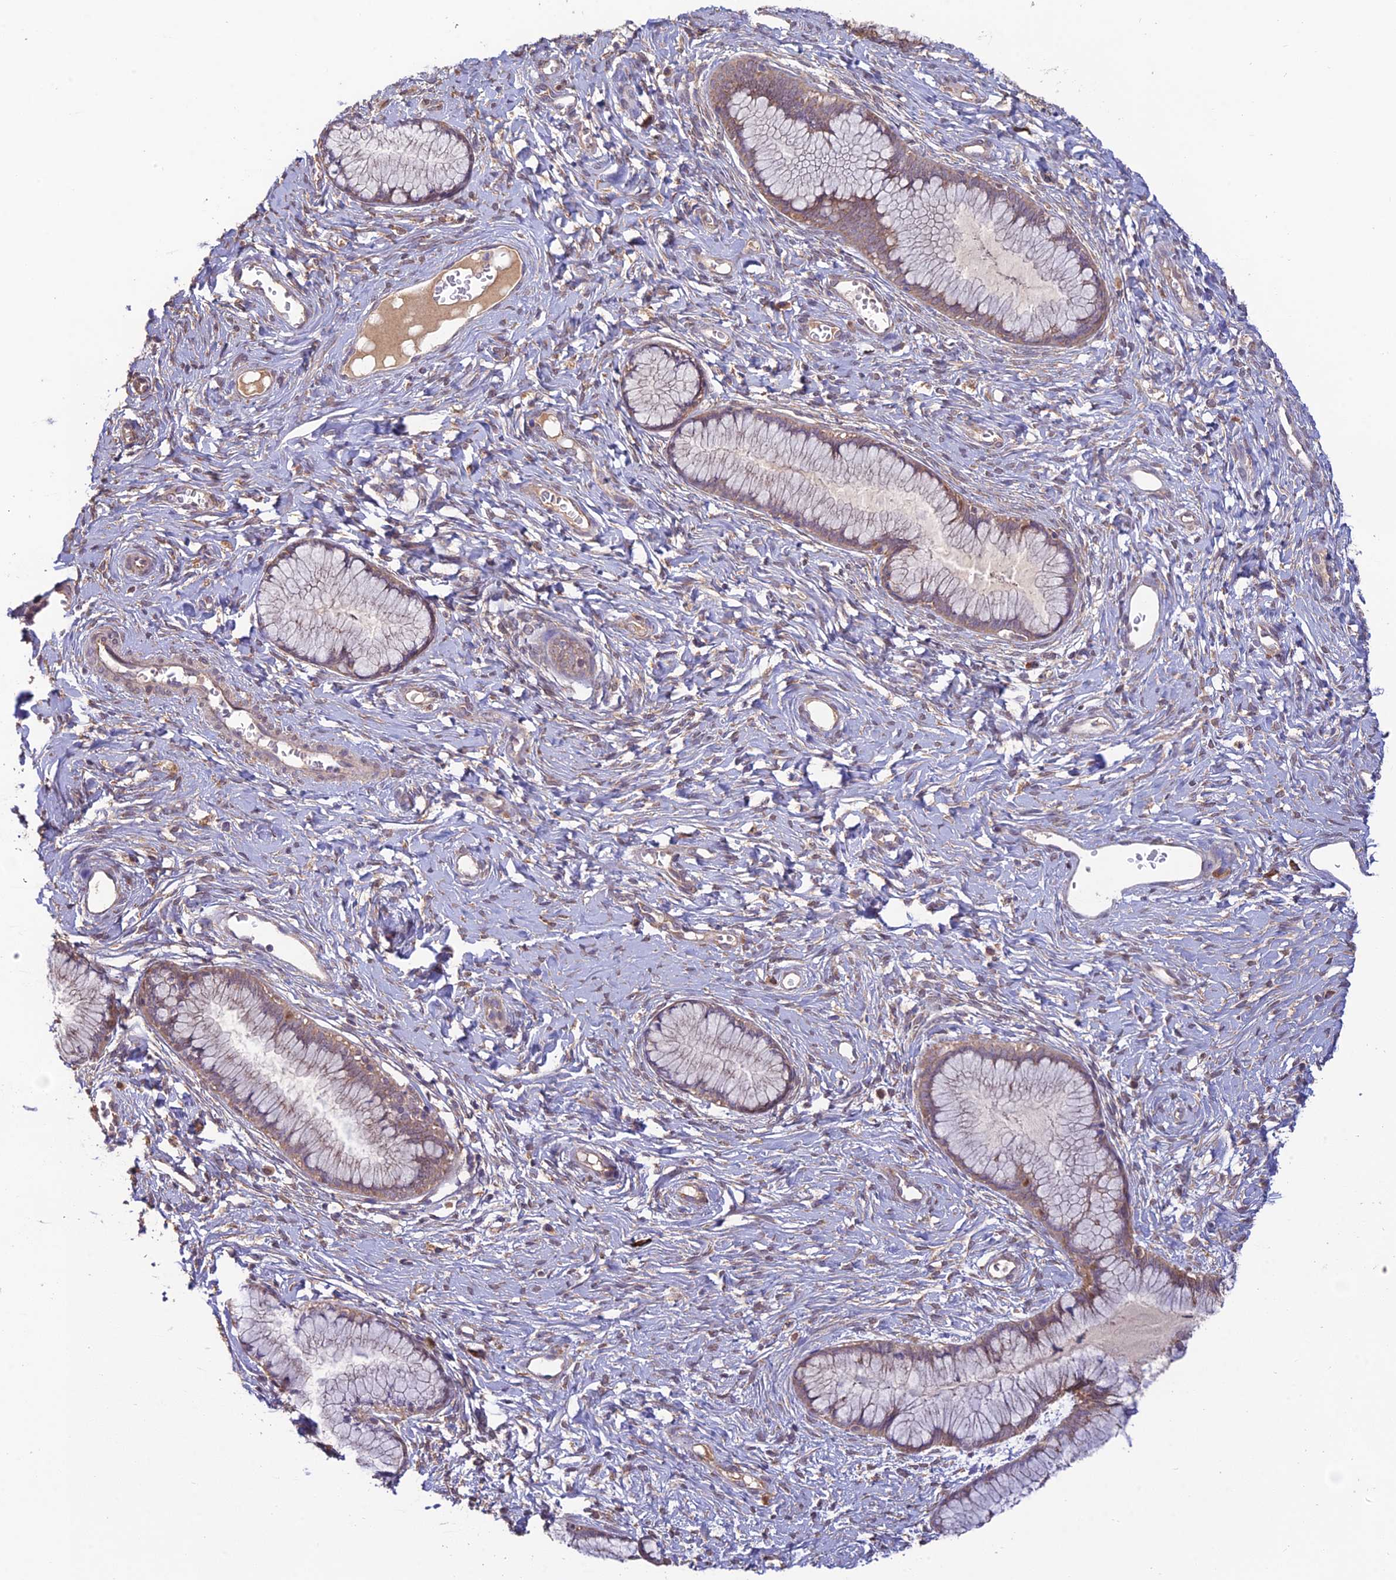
{"staining": {"intensity": "moderate", "quantity": ">75%", "location": "cytoplasmic/membranous"}, "tissue": "cervix", "cell_type": "Glandular cells", "image_type": "normal", "snomed": [{"axis": "morphology", "description": "Normal tissue, NOS"}, {"axis": "topography", "description": "Cervix"}], "caption": "Brown immunohistochemical staining in benign human cervix exhibits moderate cytoplasmic/membranous positivity in about >75% of glandular cells.", "gene": "MRNIP", "patient": {"sex": "female", "age": 42}}